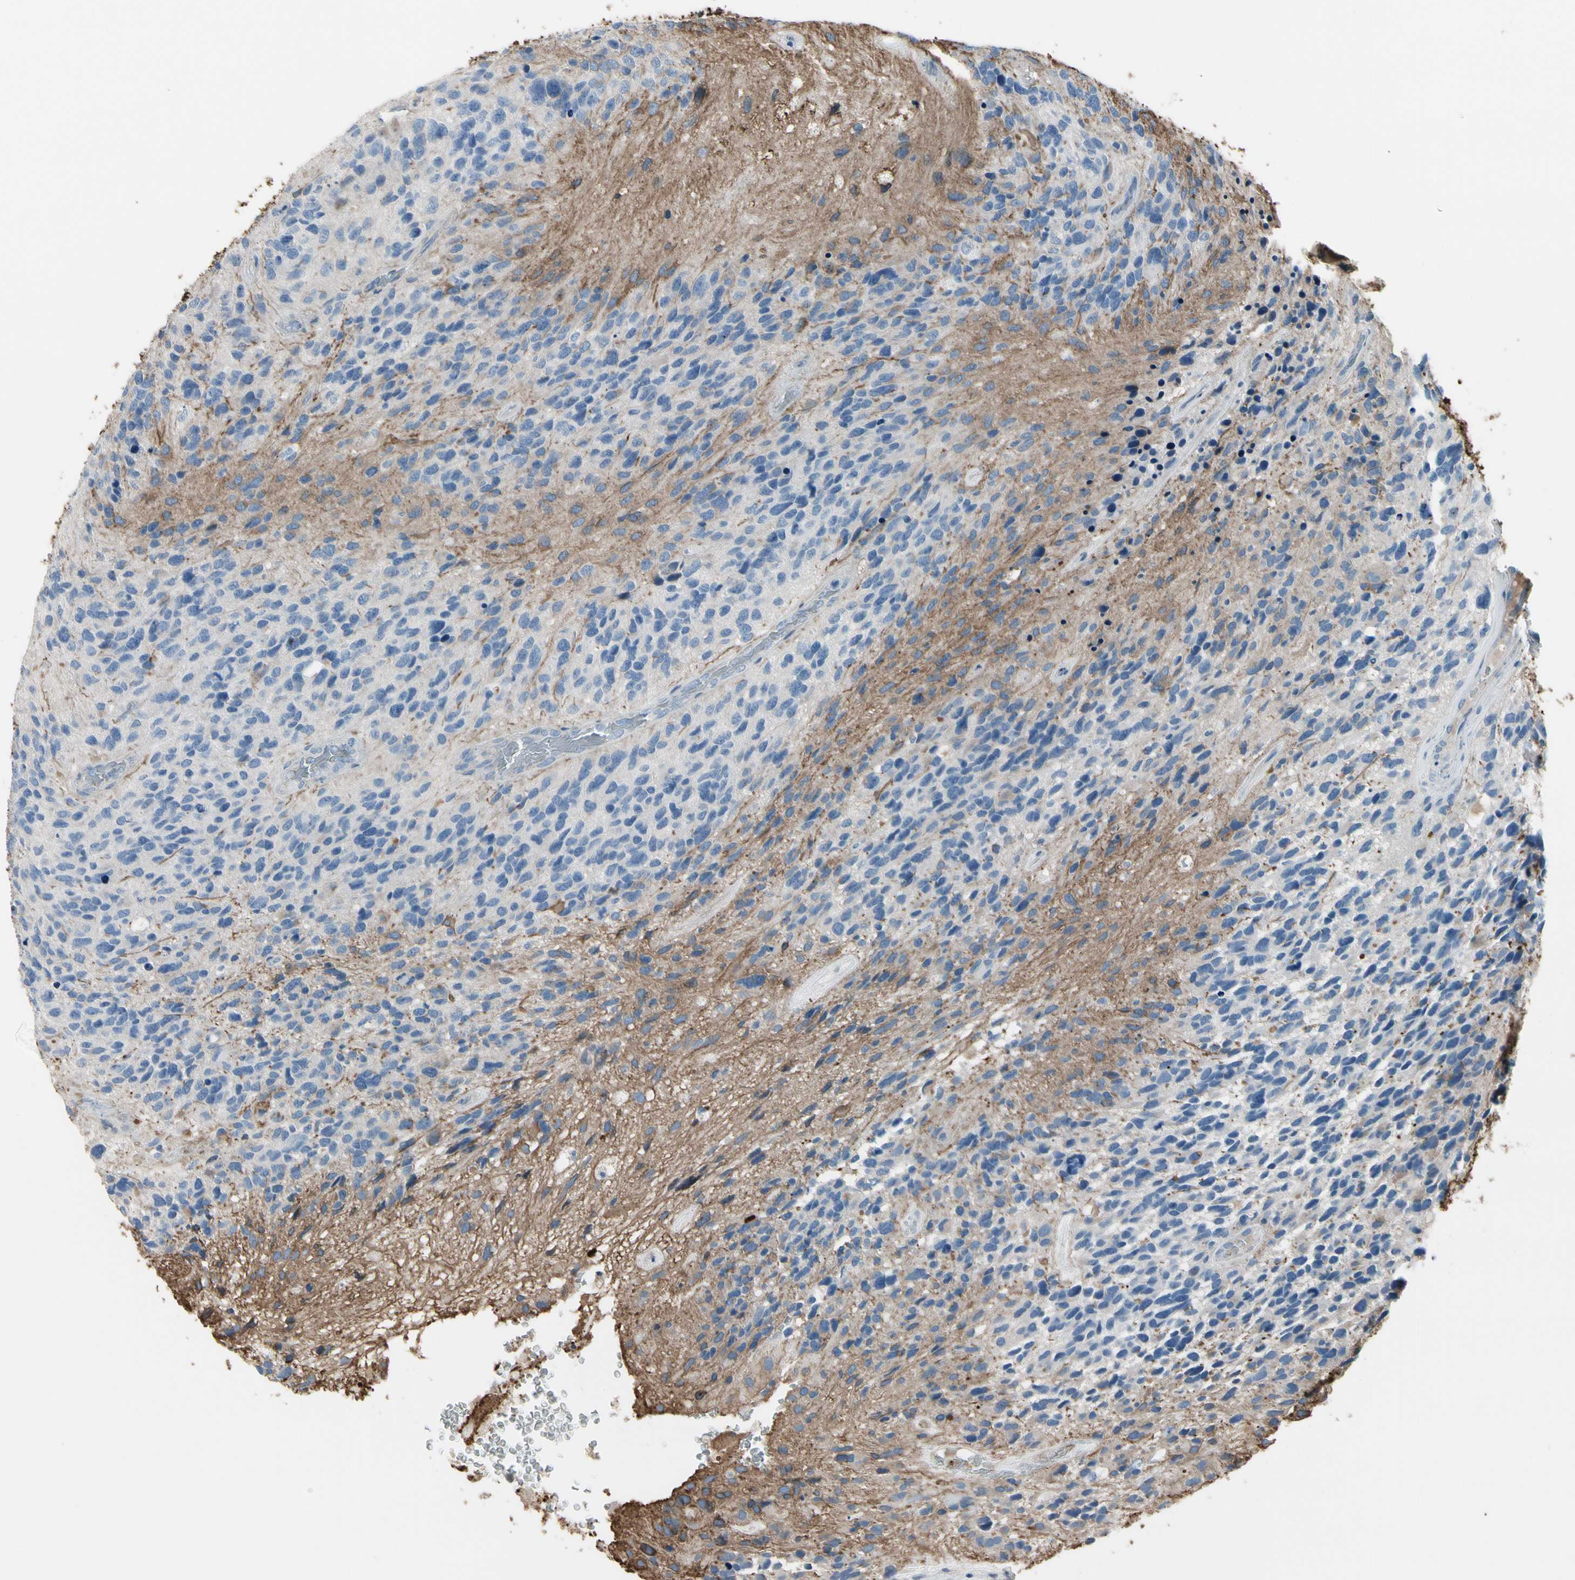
{"staining": {"intensity": "negative", "quantity": "none", "location": "none"}, "tissue": "glioma", "cell_type": "Tumor cells", "image_type": "cancer", "snomed": [{"axis": "morphology", "description": "Glioma, malignant, High grade"}, {"axis": "topography", "description": "Brain"}], "caption": "Image shows no significant protein positivity in tumor cells of malignant glioma (high-grade). Nuclei are stained in blue.", "gene": "PIGR", "patient": {"sex": "female", "age": 58}}